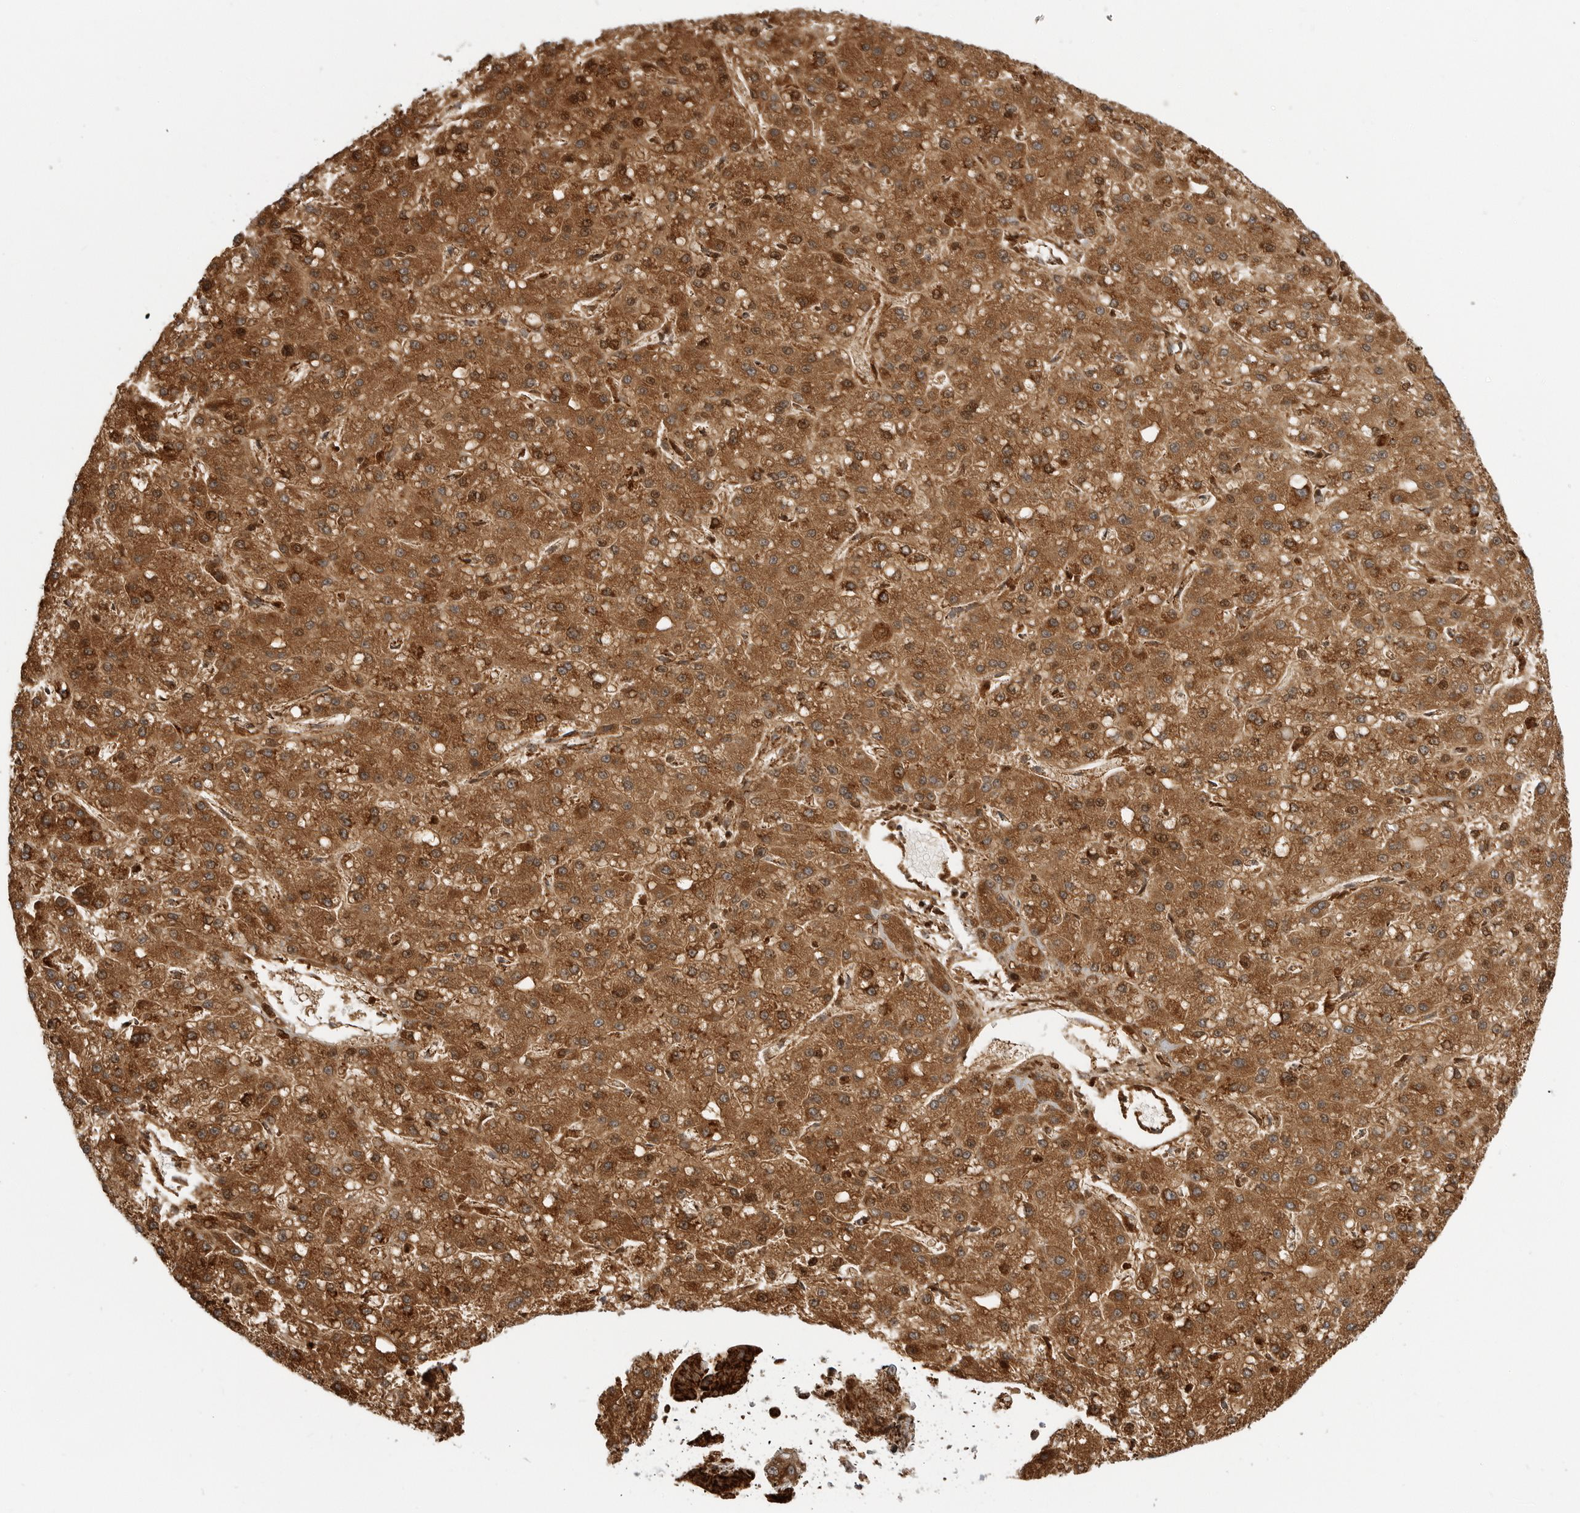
{"staining": {"intensity": "strong", "quantity": ">75%", "location": "cytoplasmic/membranous"}, "tissue": "liver cancer", "cell_type": "Tumor cells", "image_type": "cancer", "snomed": [{"axis": "morphology", "description": "Carcinoma, Hepatocellular, NOS"}, {"axis": "topography", "description": "Liver"}], "caption": "Human liver hepatocellular carcinoma stained with a protein marker shows strong staining in tumor cells.", "gene": "BMP2K", "patient": {"sex": "male", "age": 67}}